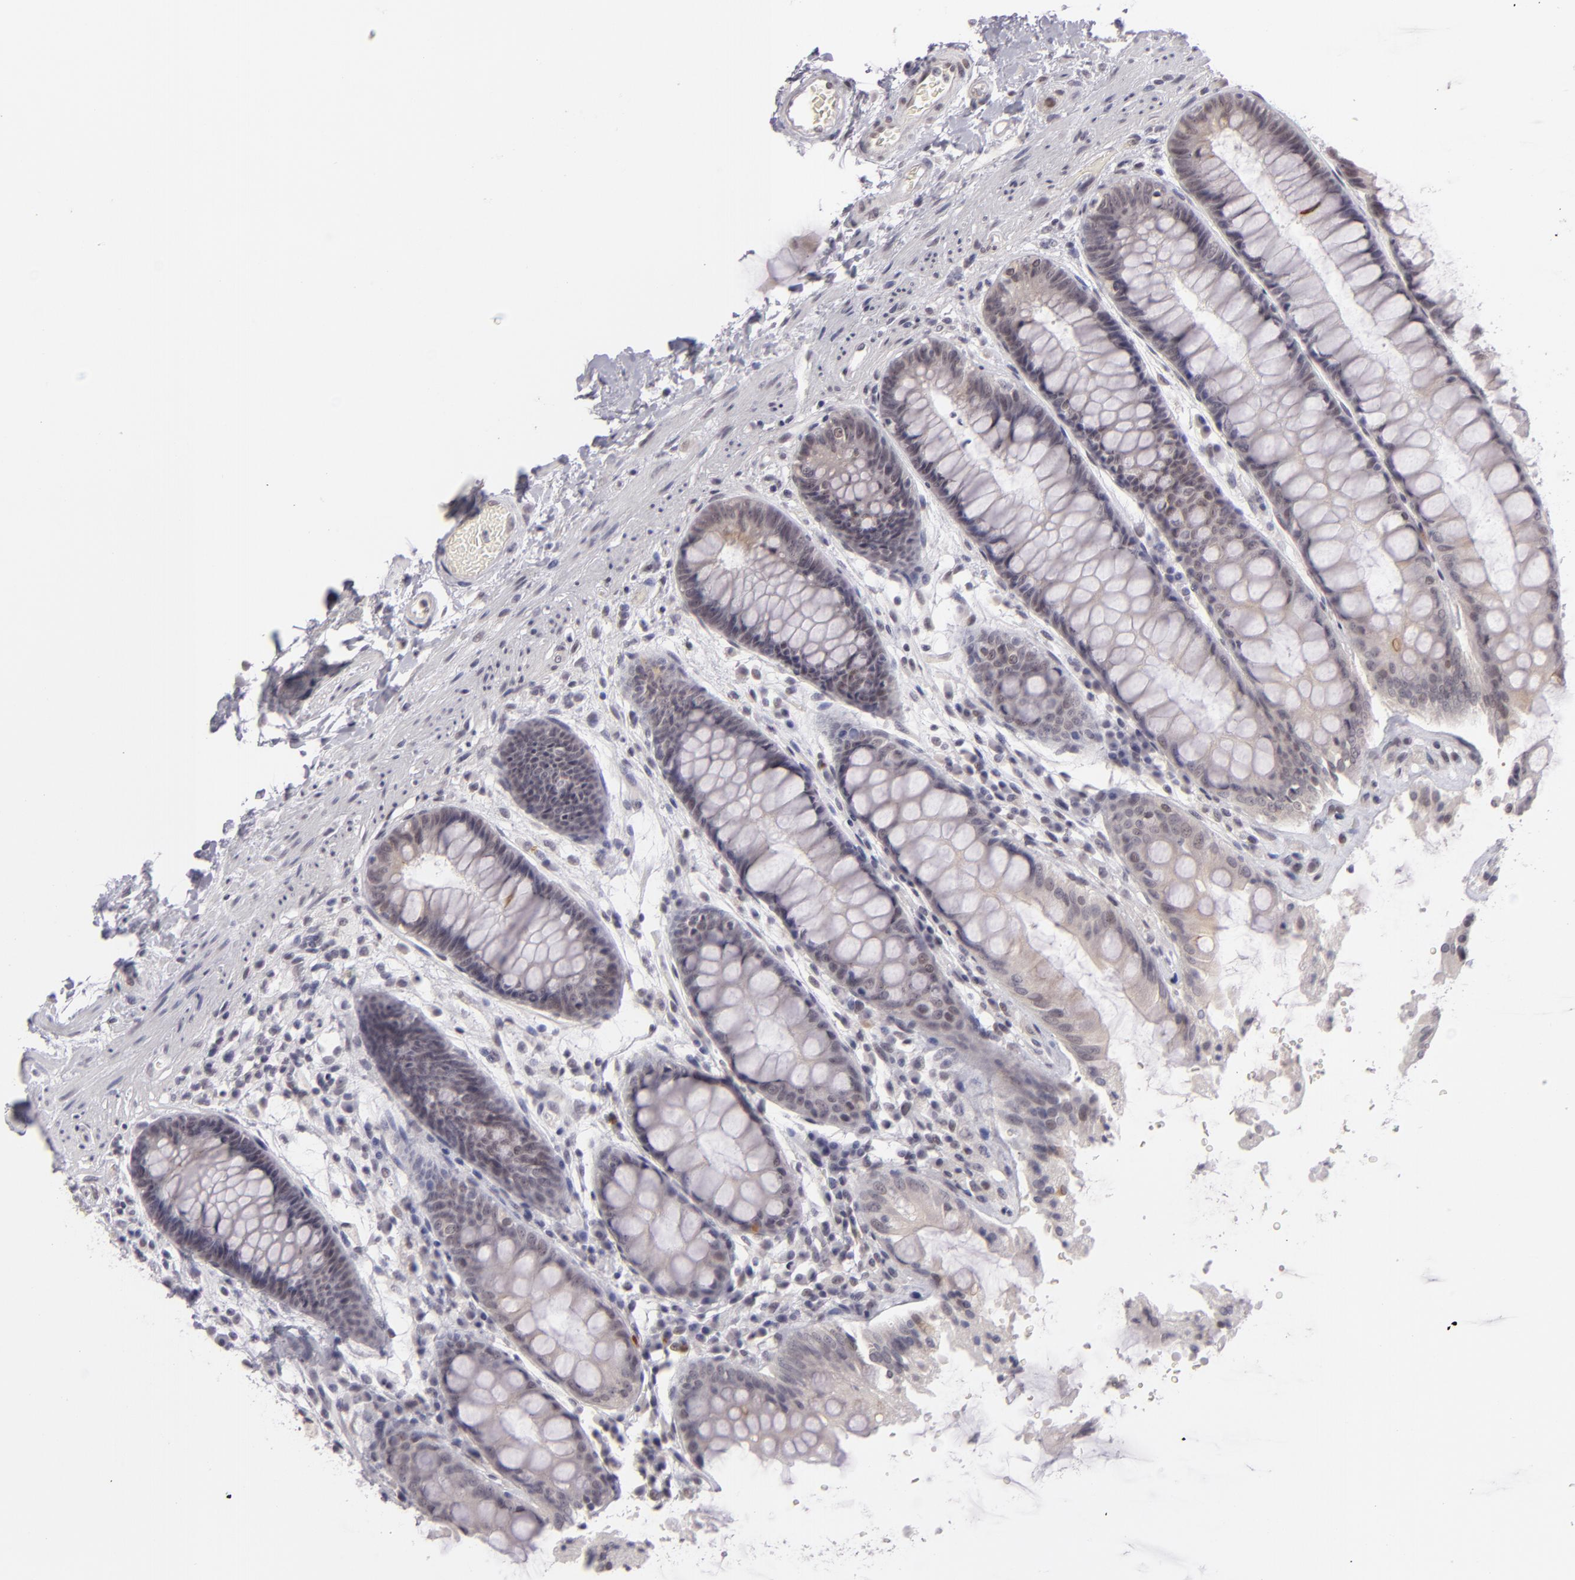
{"staining": {"intensity": "weak", "quantity": "<25%", "location": "cytoplasmic/membranous"}, "tissue": "rectum", "cell_type": "Glandular cells", "image_type": "normal", "snomed": [{"axis": "morphology", "description": "Normal tissue, NOS"}, {"axis": "topography", "description": "Rectum"}], "caption": "Immunohistochemistry (IHC) histopathology image of normal rectum stained for a protein (brown), which shows no positivity in glandular cells.", "gene": "ZNF205", "patient": {"sex": "female", "age": 46}}